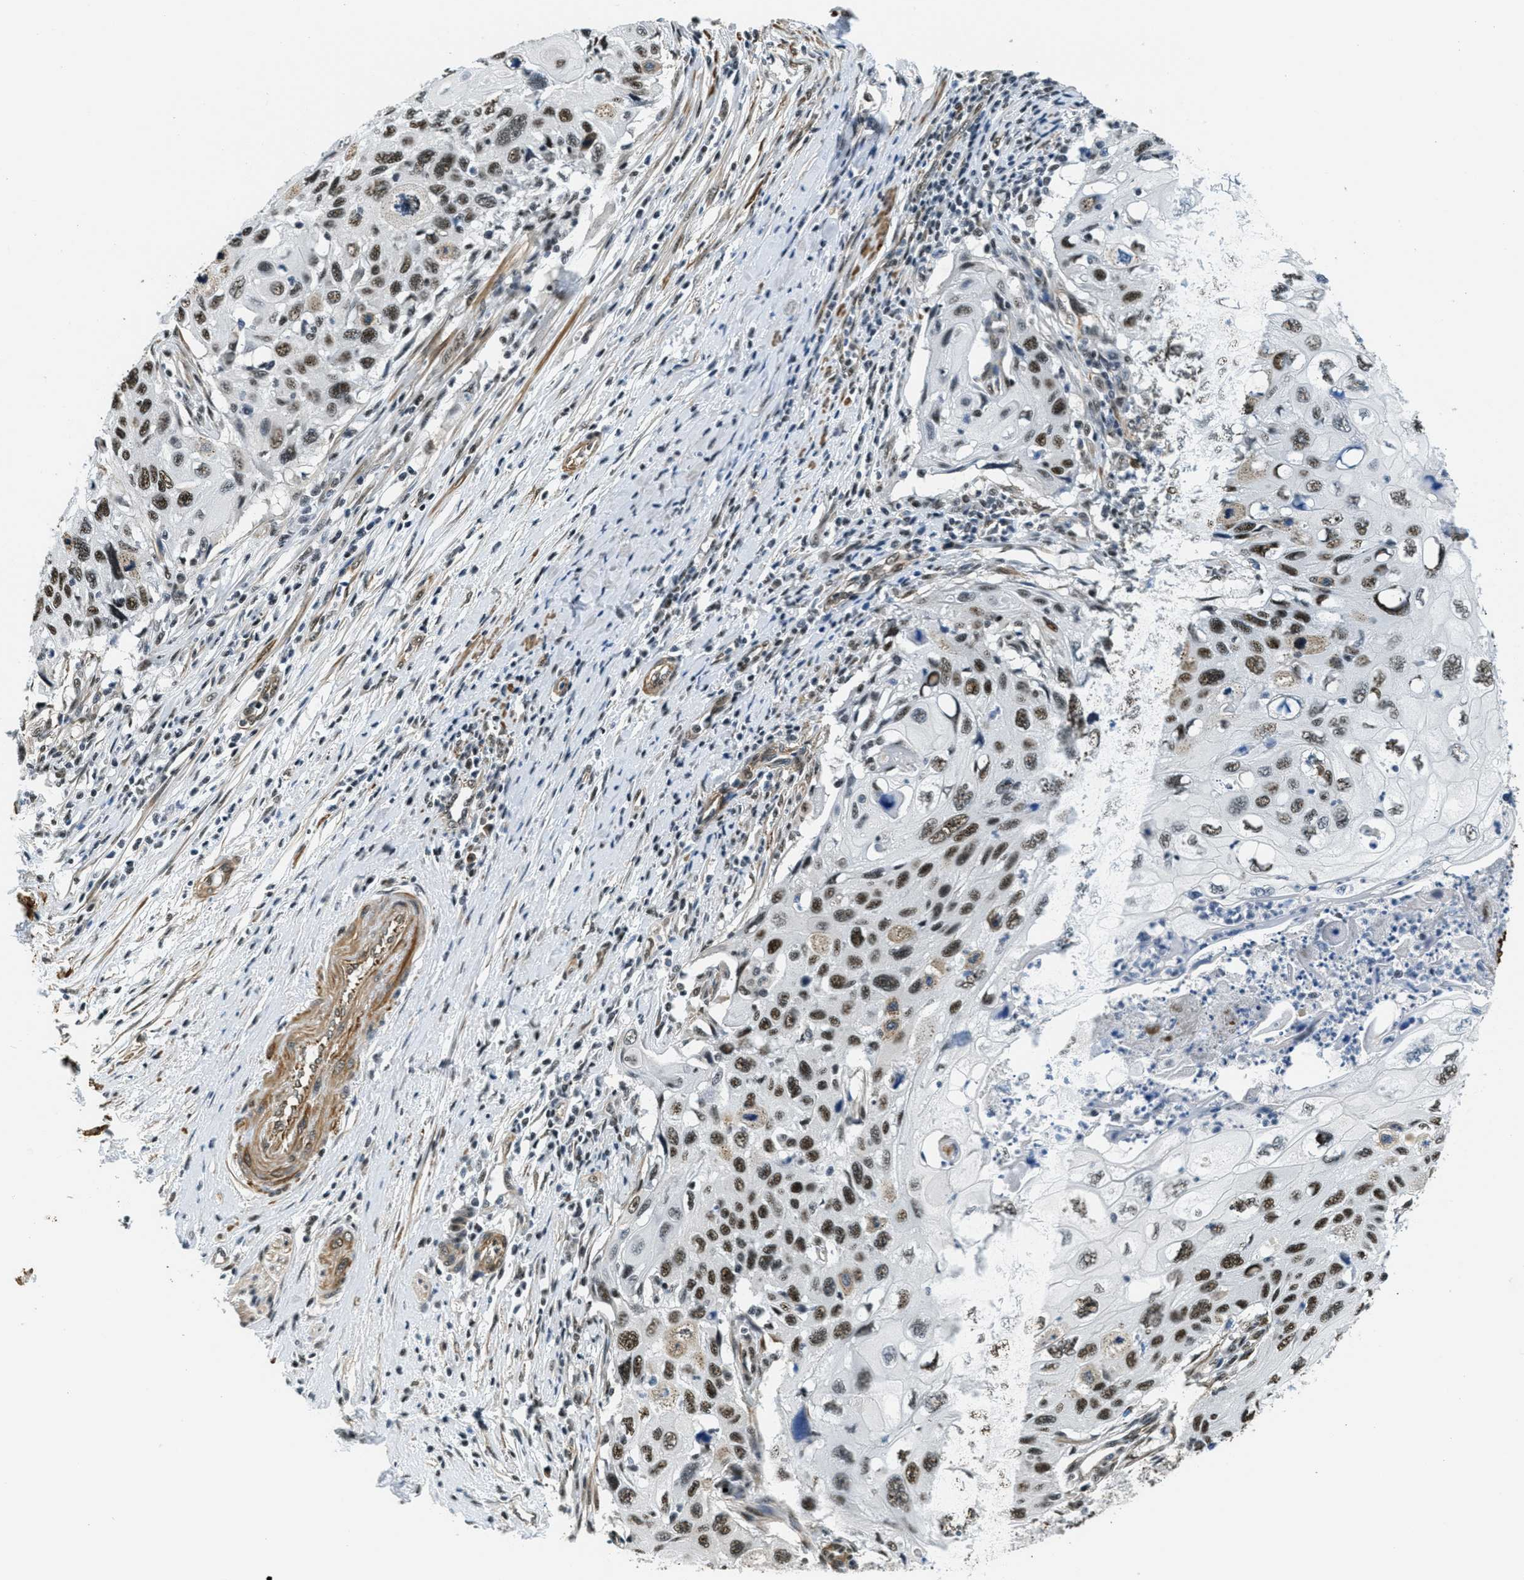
{"staining": {"intensity": "strong", "quantity": ">75%", "location": "nuclear"}, "tissue": "cervical cancer", "cell_type": "Tumor cells", "image_type": "cancer", "snomed": [{"axis": "morphology", "description": "Squamous cell carcinoma, NOS"}, {"axis": "topography", "description": "Cervix"}], "caption": "Immunohistochemistry (IHC) histopathology image of human cervical squamous cell carcinoma stained for a protein (brown), which shows high levels of strong nuclear expression in about >75% of tumor cells.", "gene": "CFAP36", "patient": {"sex": "female", "age": 70}}